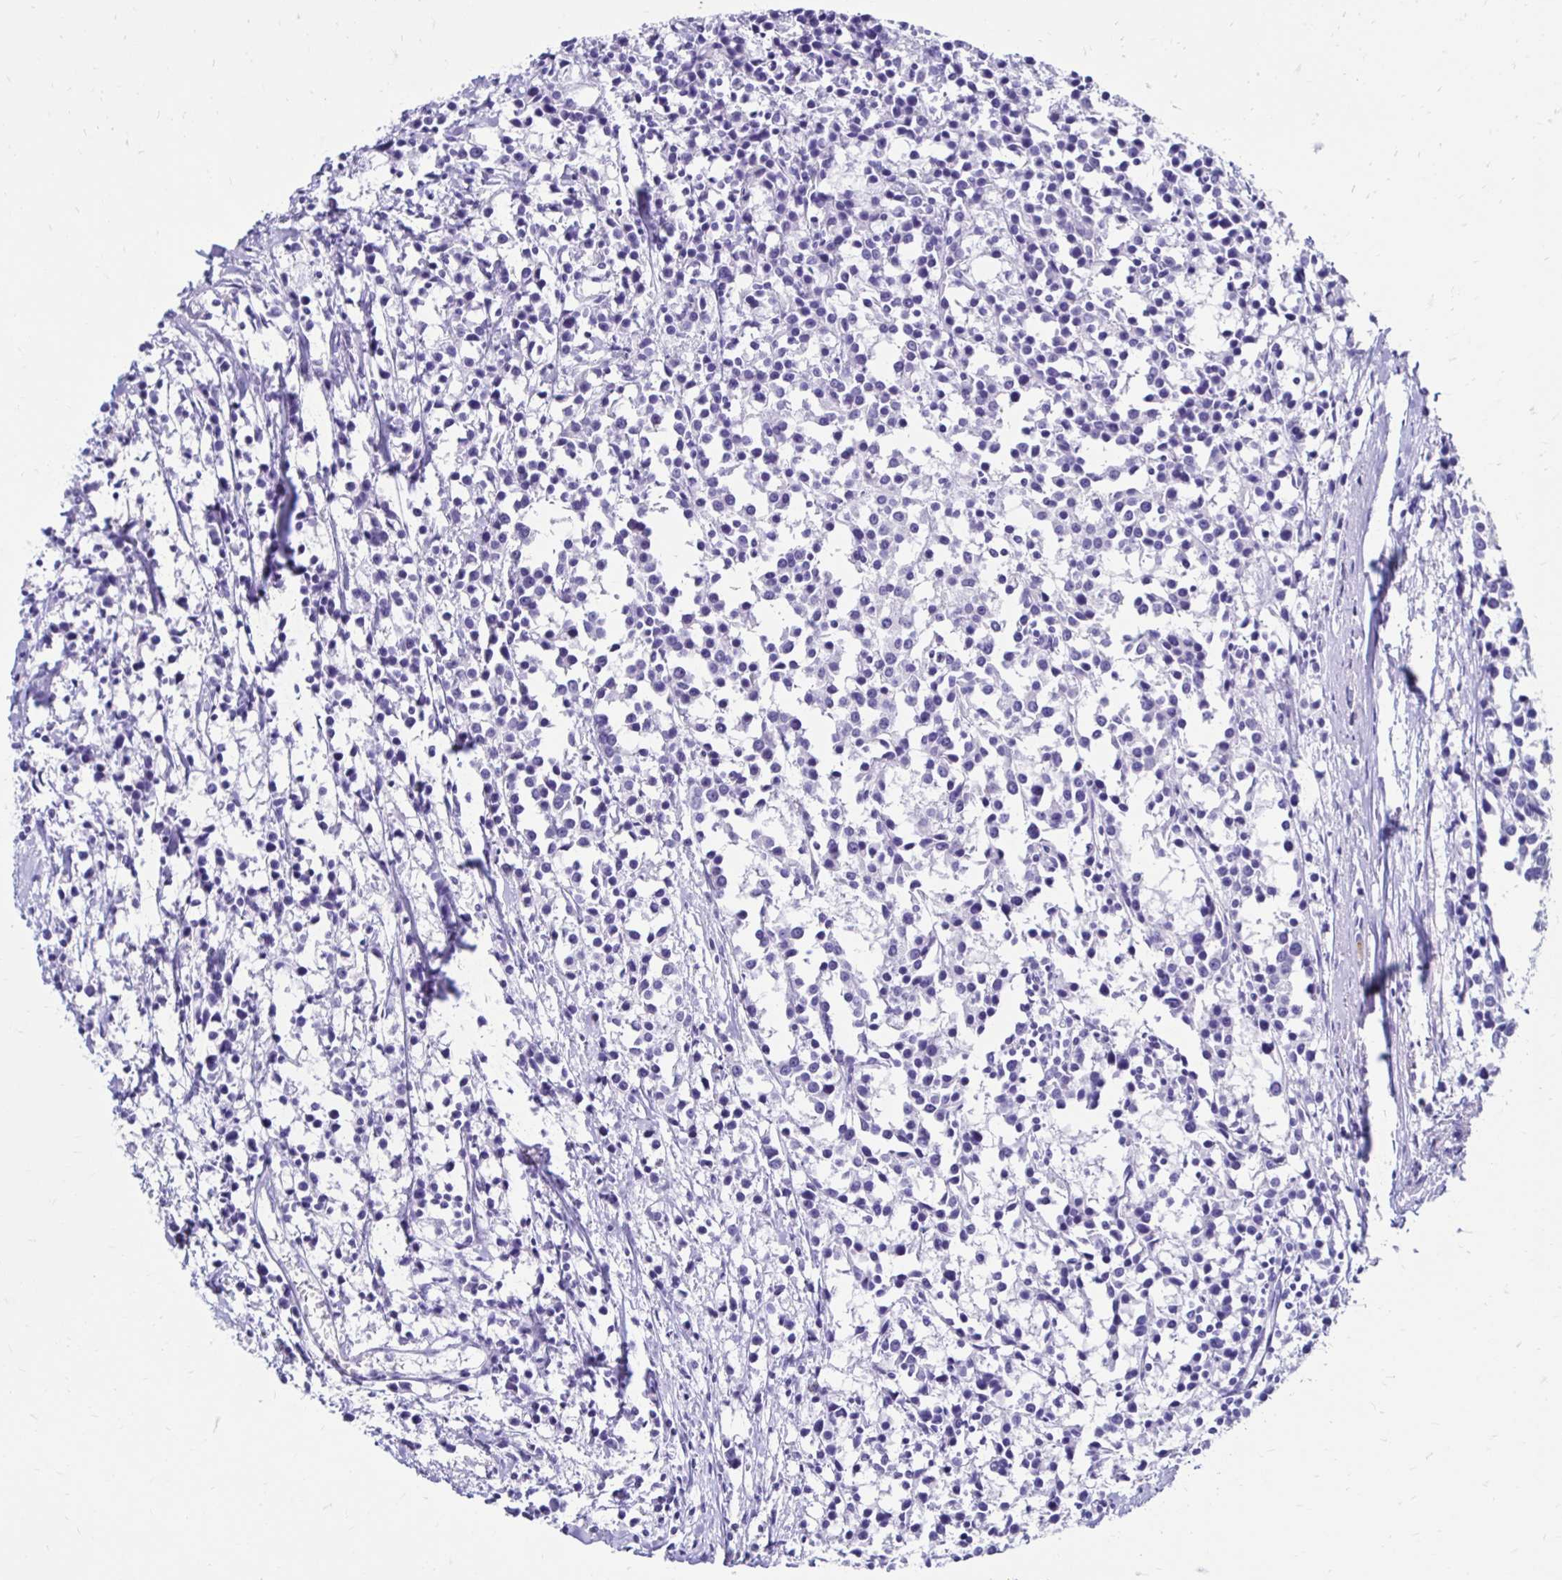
{"staining": {"intensity": "negative", "quantity": "none", "location": "none"}, "tissue": "breast cancer", "cell_type": "Tumor cells", "image_type": "cancer", "snomed": [{"axis": "morphology", "description": "Duct carcinoma"}, {"axis": "topography", "description": "Breast"}], "caption": "A micrograph of human invasive ductal carcinoma (breast) is negative for staining in tumor cells.", "gene": "CST5", "patient": {"sex": "female", "age": 80}}